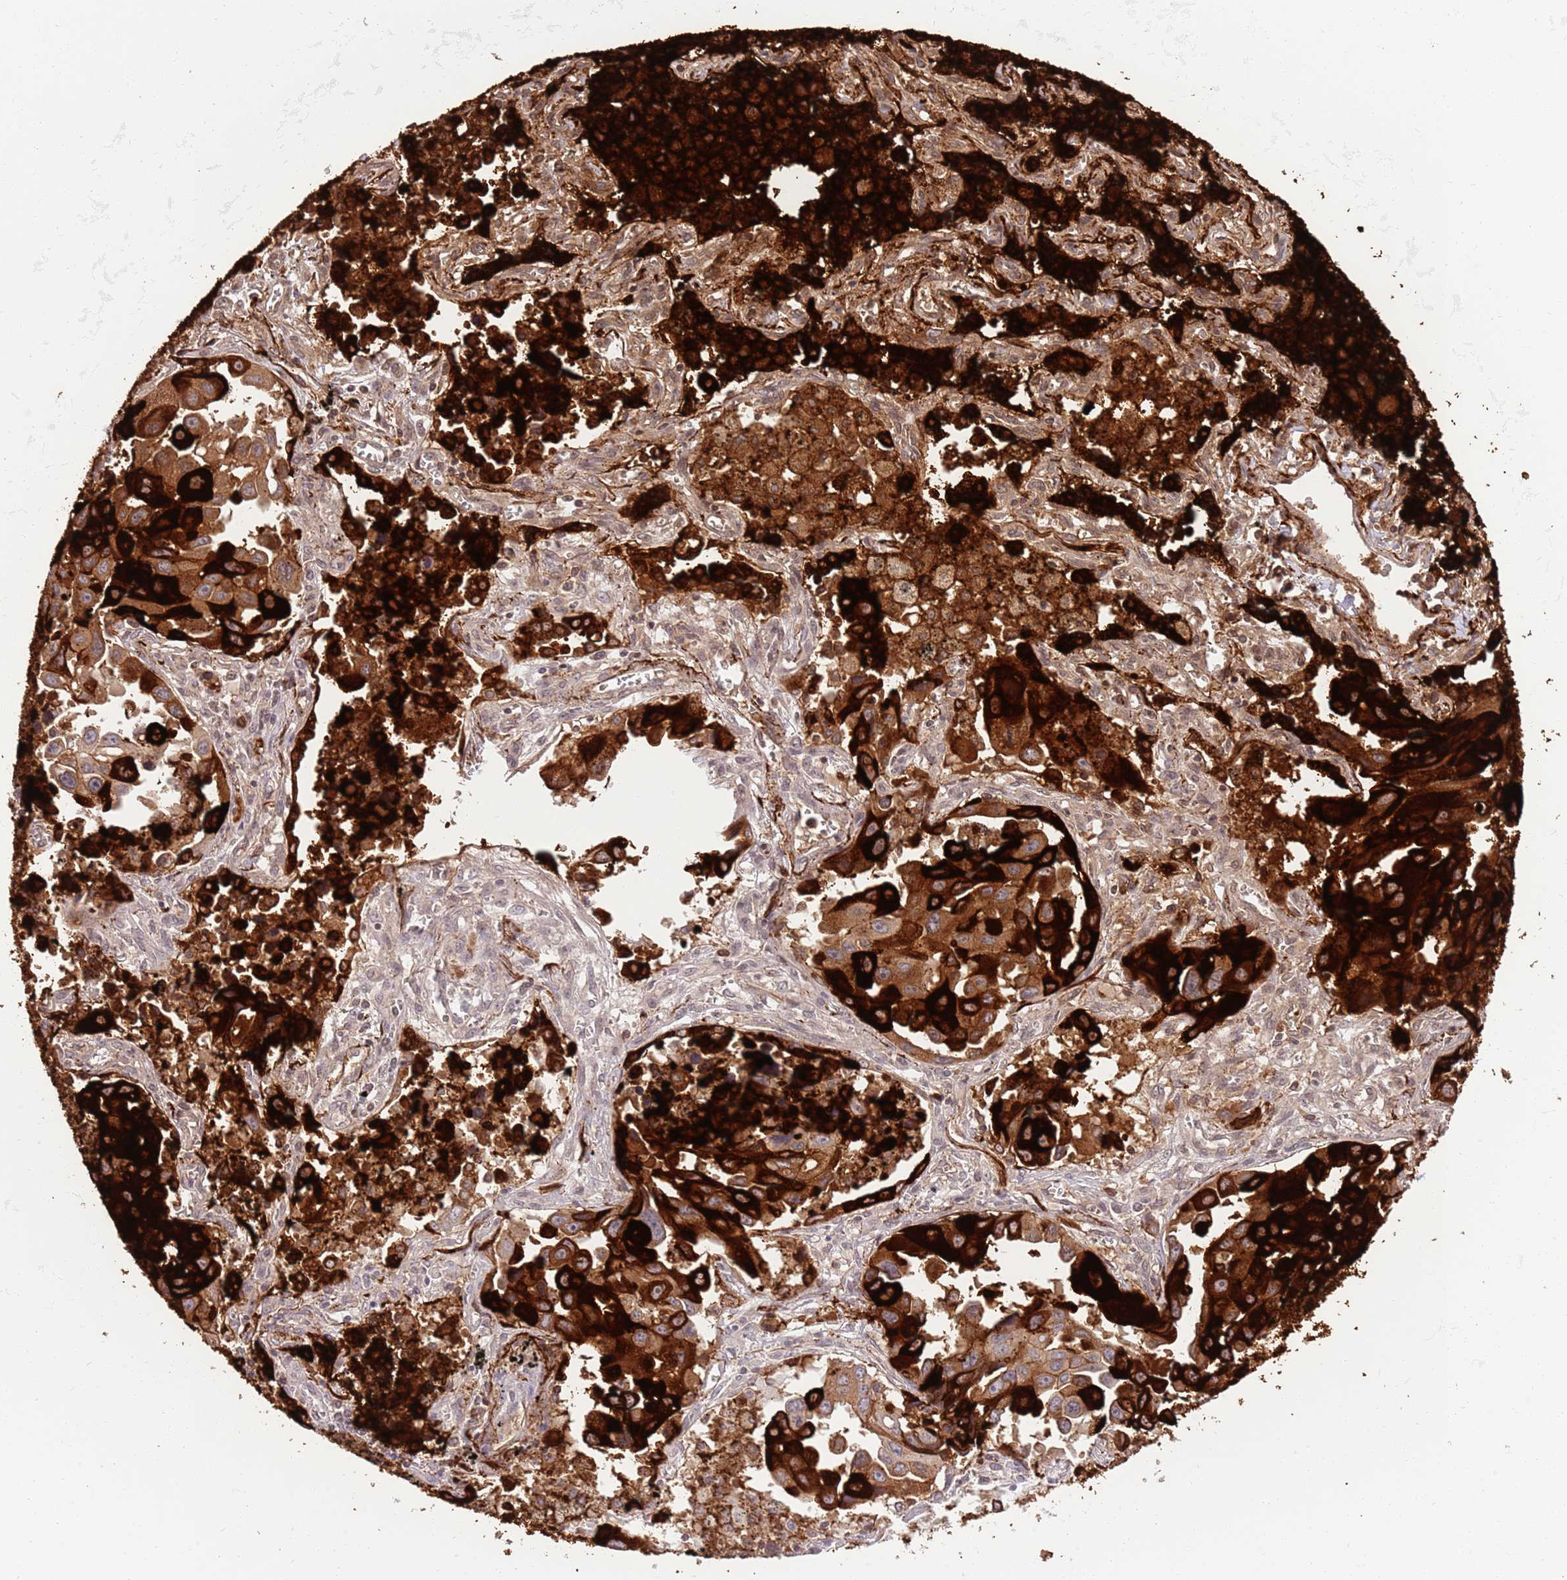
{"staining": {"intensity": "strong", "quantity": ">75%", "location": "cytoplasmic/membranous"}, "tissue": "lung cancer", "cell_type": "Tumor cells", "image_type": "cancer", "snomed": [{"axis": "morphology", "description": "Adenocarcinoma, NOS"}, {"axis": "topography", "description": "Lung"}], "caption": "Adenocarcinoma (lung) tissue shows strong cytoplasmic/membranous positivity in about >75% of tumor cells", "gene": "SFTPA1", "patient": {"sex": "male", "age": 66}}